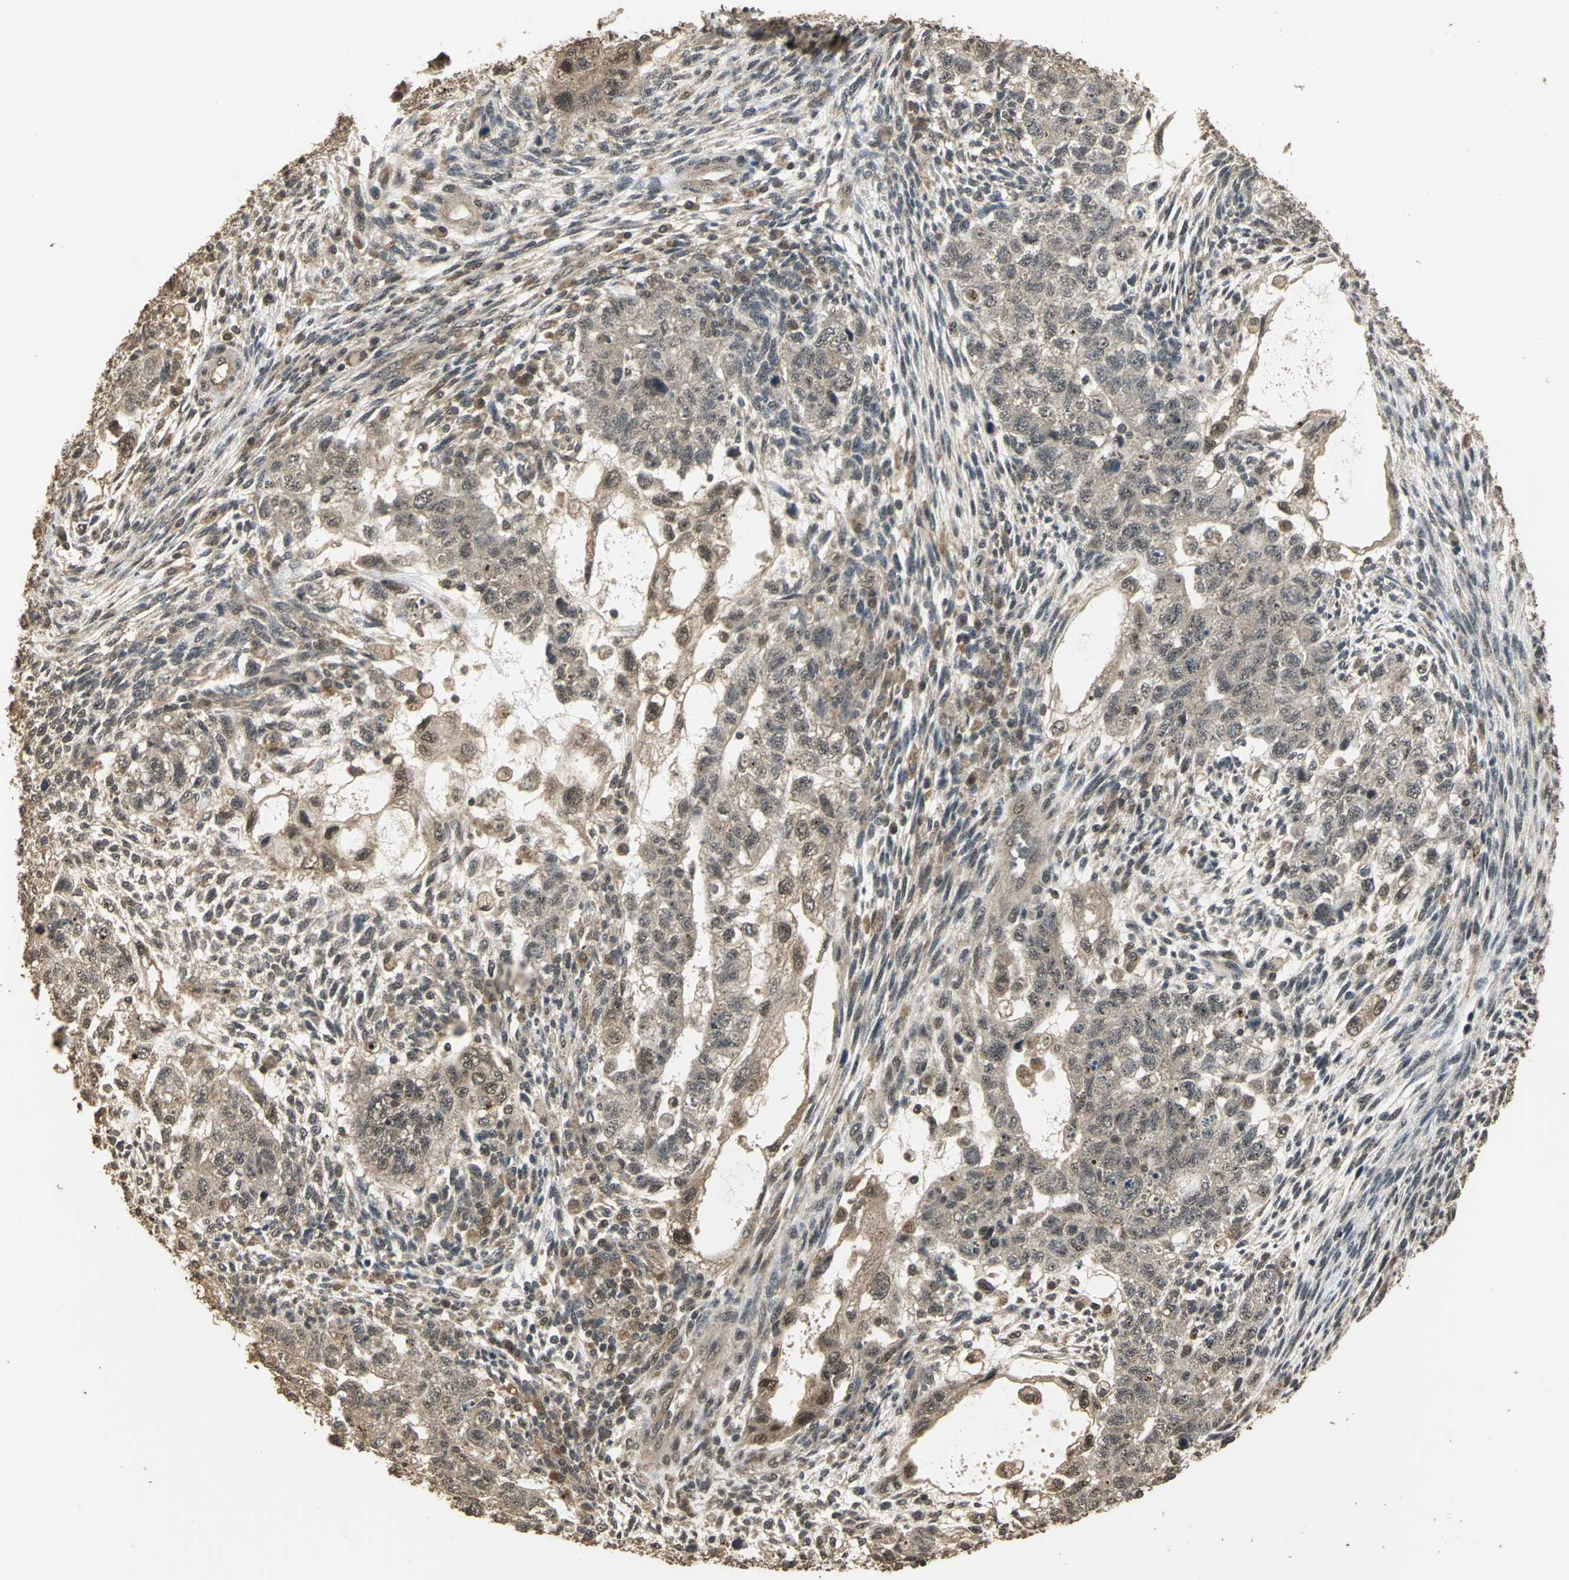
{"staining": {"intensity": "weak", "quantity": "25%-75%", "location": "cytoplasmic/membranous"}, "tissue": "testis cancer", "cell_type": "Tumor cells", "image_type": "cancer", "snomed": [{"axis": "morphology", "description": "Normal tissue, NOS"}, {"axis": "morphology", "description": "Carcinoma, Embryonal, NOS"}, {"axis": "topography", "description": "Testis"}], "caption": "A brown stain labels weak cytoplasmic/membranous positivity of a protein in testis cancer tumor cells.", "gene": "UCHL5", "patient": {"sex": "male", "age": 36}}